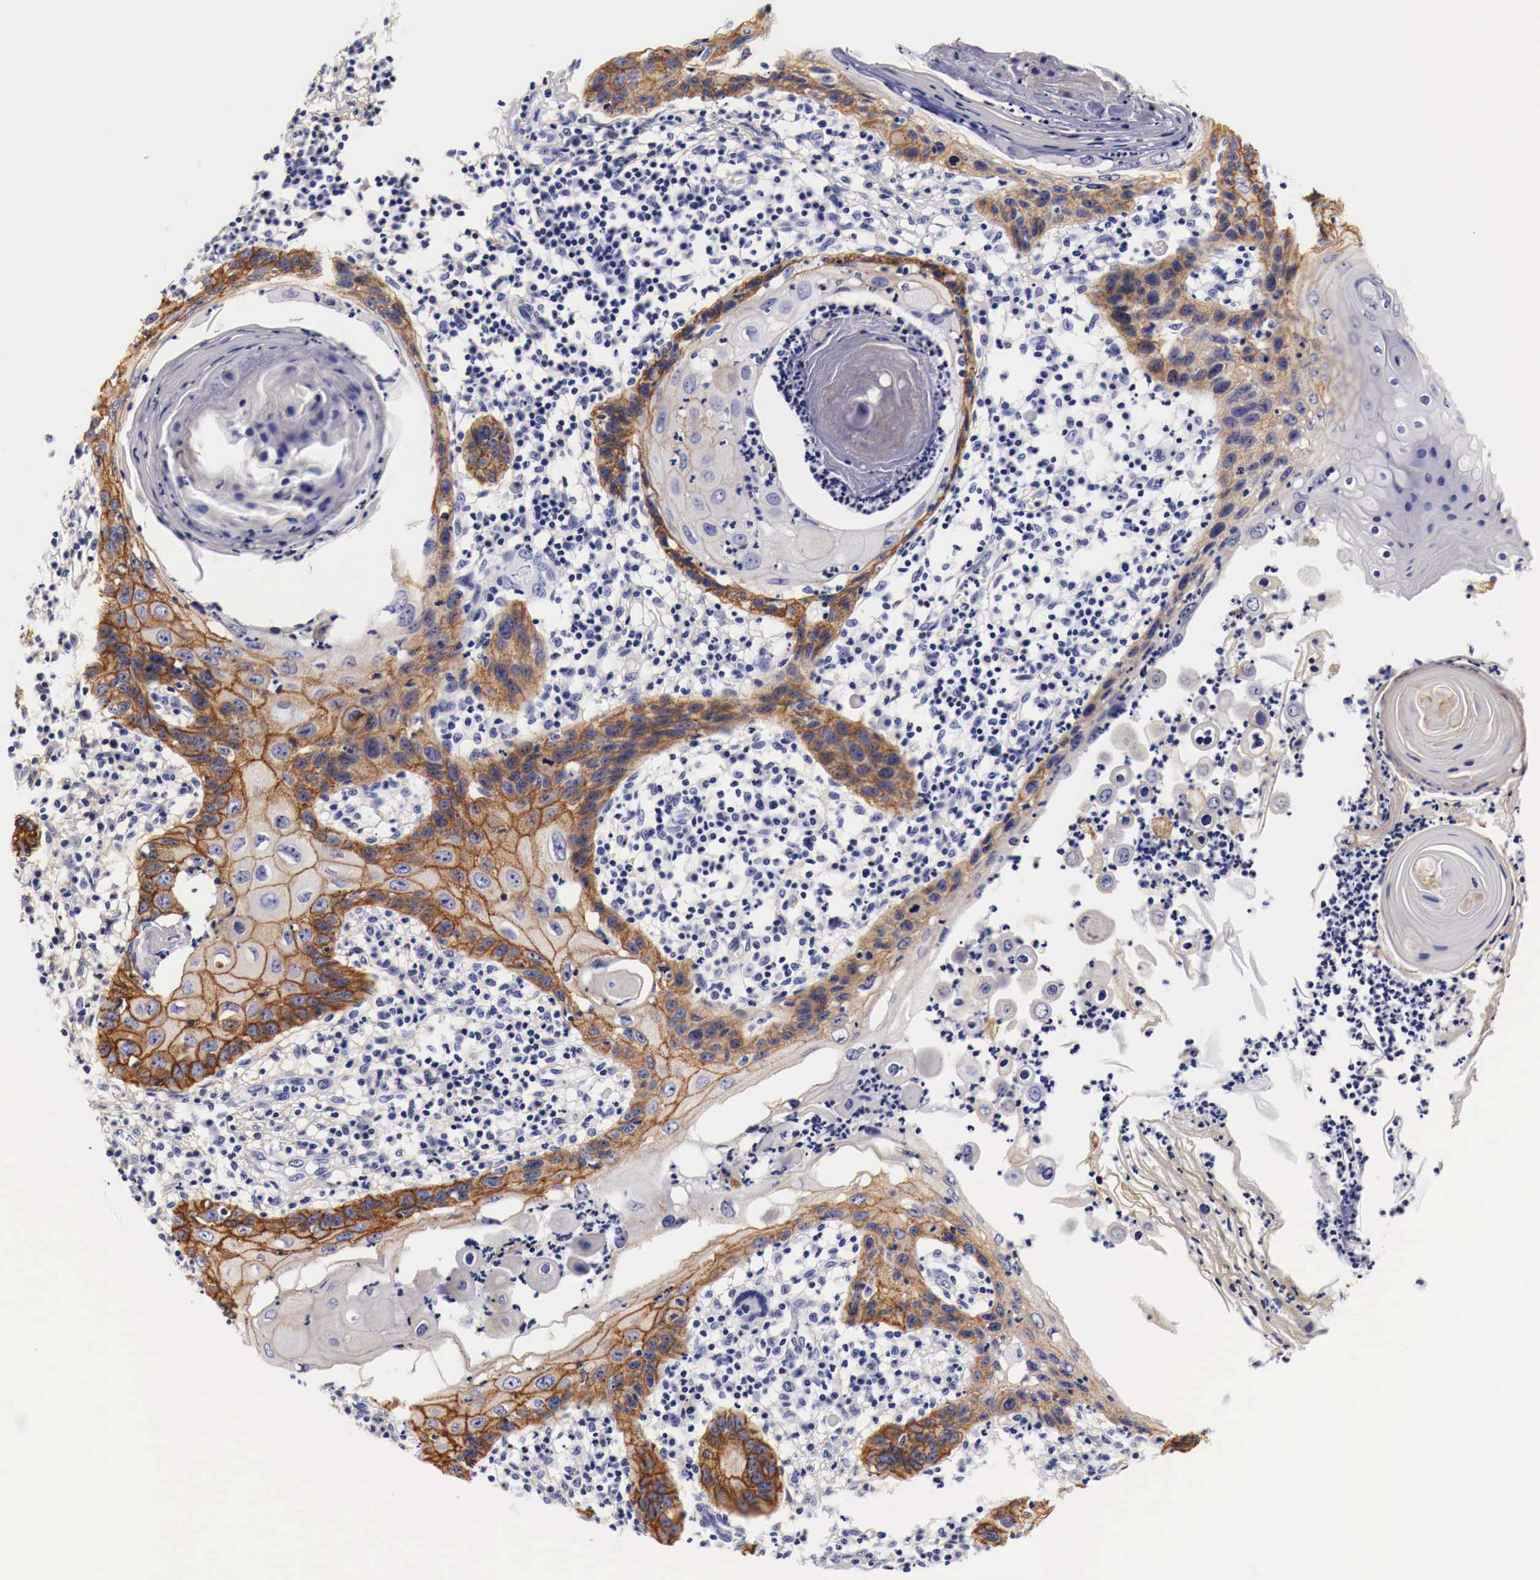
{"staining": {"intensity": "moderate", "quantity": ">75%", "location": "cytoplasmic/membranous"}, "tissue": "skin cancer", "cell_type": "Tumor cells", "image_type": "cancer", "snomed": [{"axis": "morphology", "description": "Squamous cell carcinoma, NOS"}, {"axis": "topography", "description": "Skin"}], "caption": "Immunohistochemical staining of skin cancer shows medium levels of moderate cytoplasmic/membranous protein positivity in about >75% of tumor cells.", "gene": "EGFR", "patient": {"sex": "female", "age": 74}}